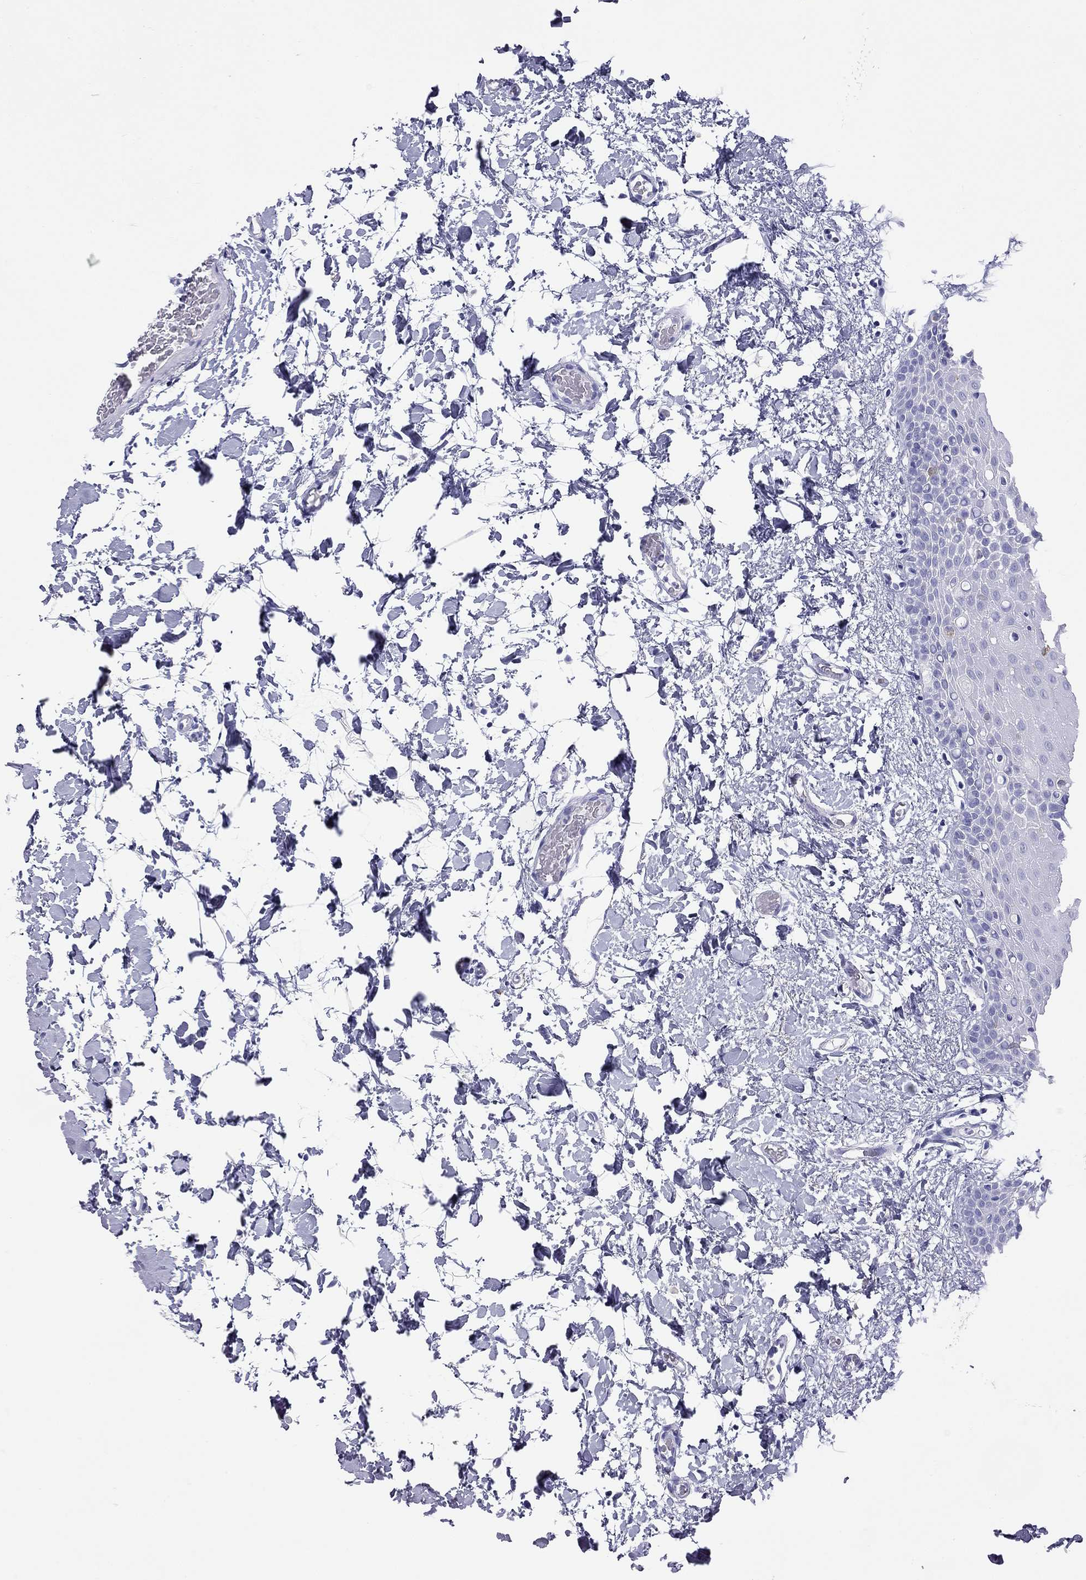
{"staining": {"intensity": "negative", "quantity": "none", "location": "none"}, "tissue": "oral mucosa", "cell_type": "Squamous epithelial cells", "image_type": "normal", "snomed": [{"axis": "morphology", "description": "Normal tissue, NOS"}, {"axis": "topography", "description": "Oral tissue"}], "caption": "High power microscopy image of an immunohistochemistry (IHC) photomicrograph of benign oral mucosa, revealing no significant staining in squamous epithelial cells. (Brightfield microscopy of DAB immunohistochemistry at high magnification).", "gene": "HLA", "patient": {"sex": "male", "age": 81}}